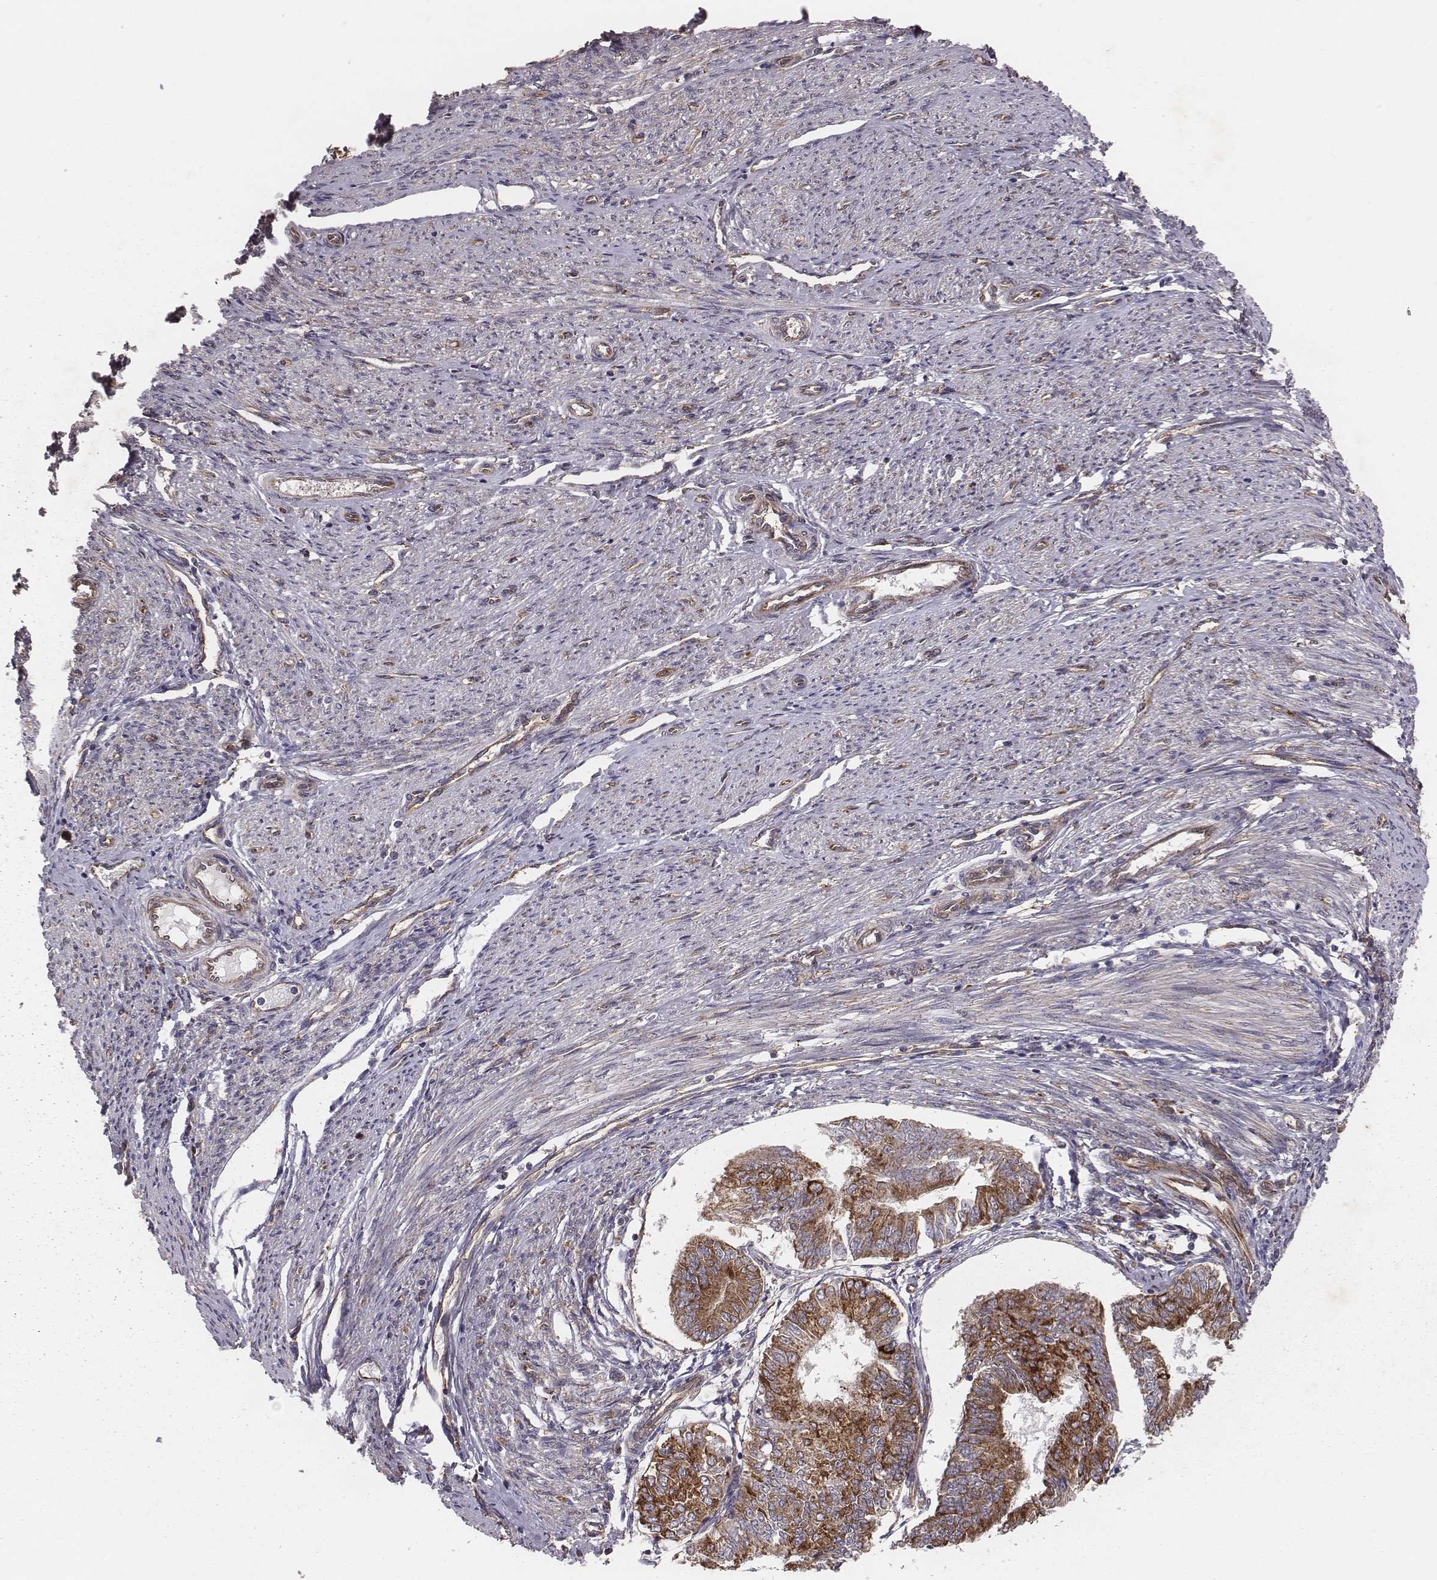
{"staining": {"intensity": "moderate", "quantity": ">75%", "location": "cytoplasmic/membranous"}, "tissue": "endometrial cancer", "cell_type": "Tumor cells", "image_type": "cancer", "snomed": [{"axis": "morphology", "description": "Adenocarcinoma, NOS"}, {"axis": "topography", "description": "Endometrium"}], "caption": "Tumor cells demonstrate medium levels of moderate cytoplasmic/membranous expression in about >75% of cells in human adenocarcinoma (endometrial). (Brightfield microscopy of DAB IHC at high magnification).", "gene": "TXLNA", "patient": {"sex": "female", "age": 58}}